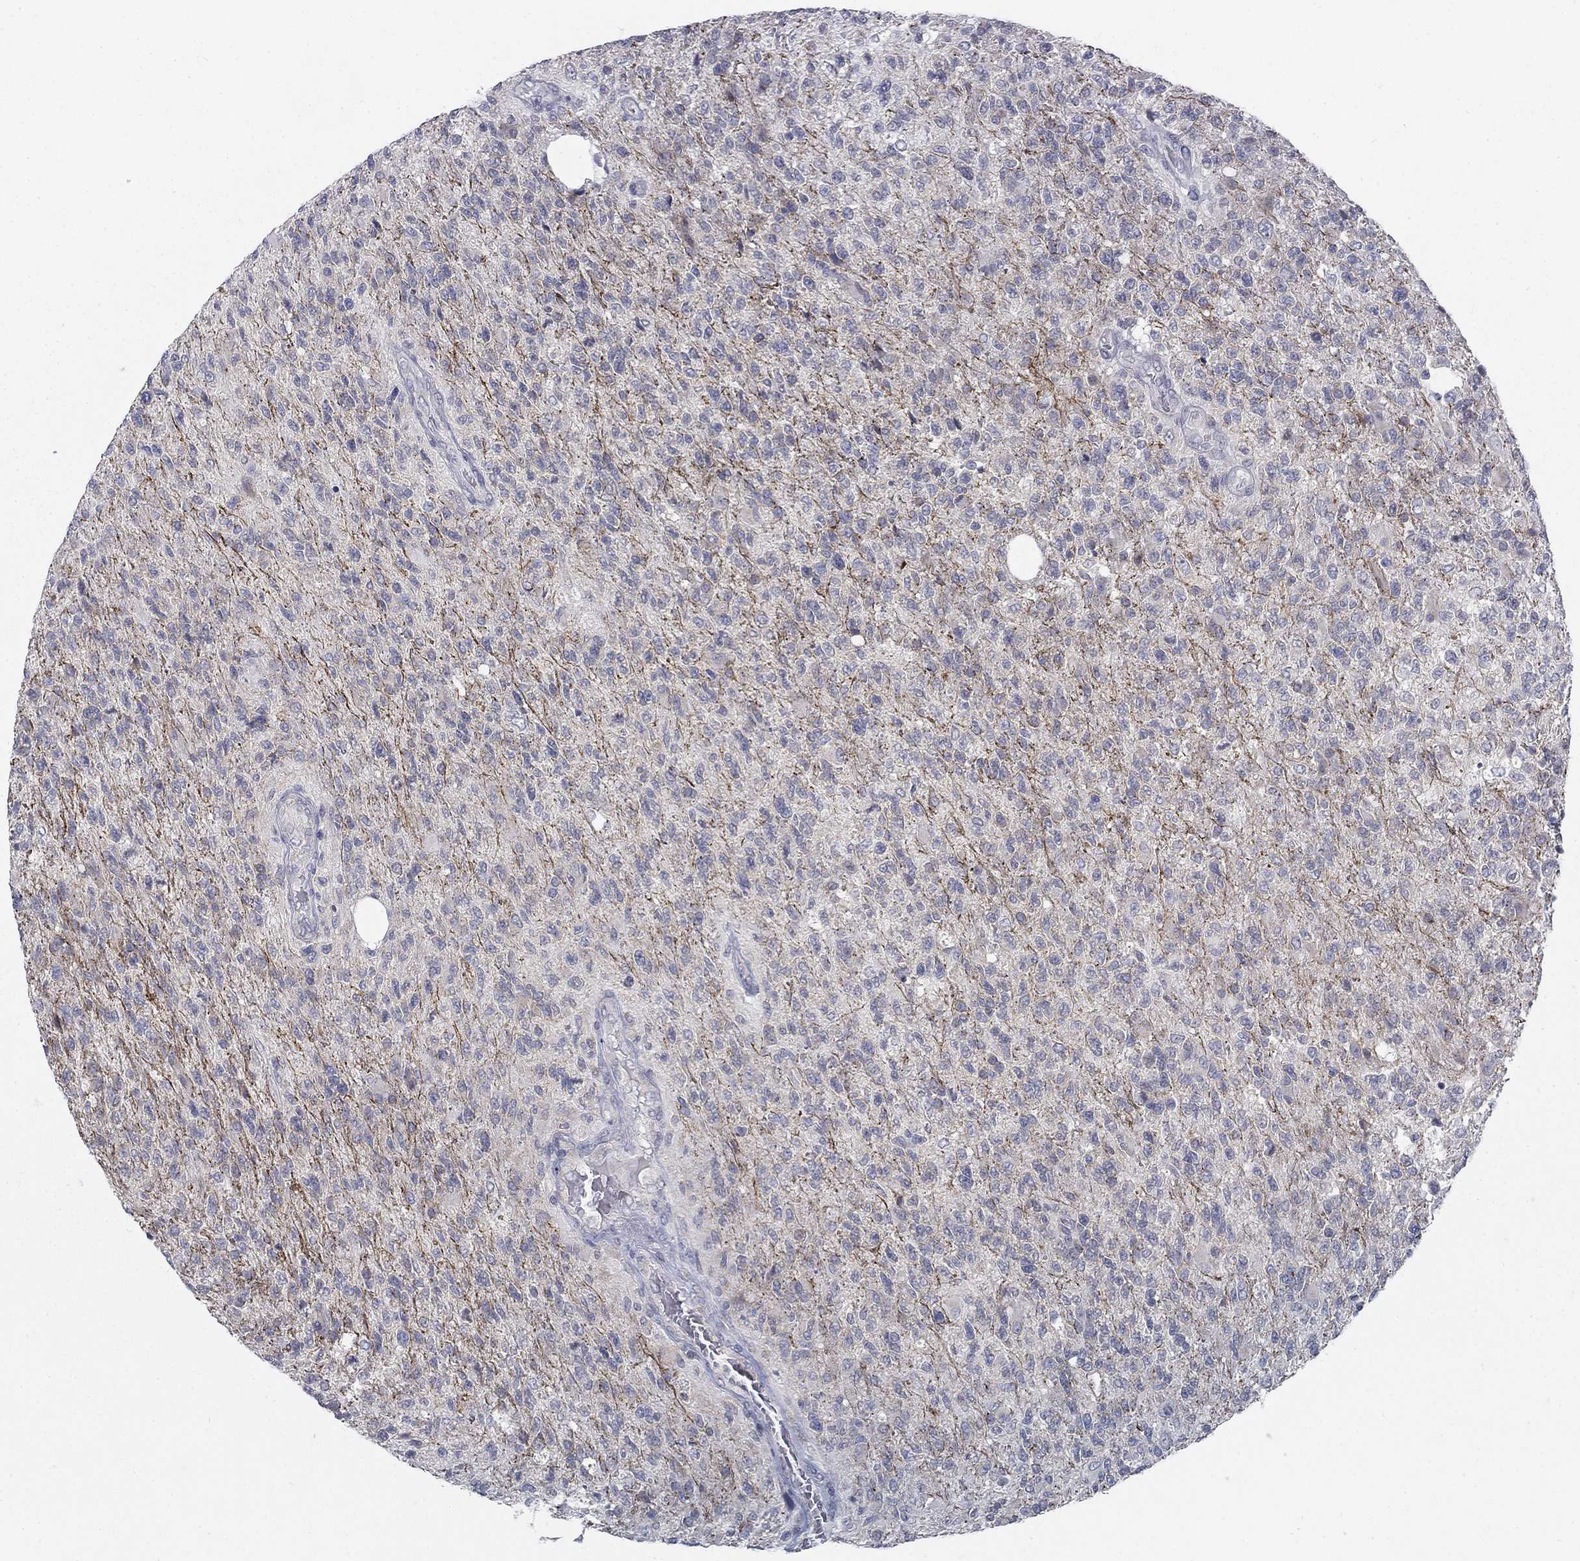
{"staining": {"intensity": "negative", "quantity": "none", "location": "none"}, "tissue": "glioma", "cell_type": "Tumor cells", "image_type": "cancer", "snomed": [{"axis": "morphology", "description": "Glioma, malignant, High grade"}, {"axis": "topography", "description": "Brain"}], "caption": "Immunohistochemistry (IHC) of malignant glioma (high-grade) exhibits no positivity in tumor cells.", "gene": "ATP1A3", "patient": {"sex": "male", "age": 56}}